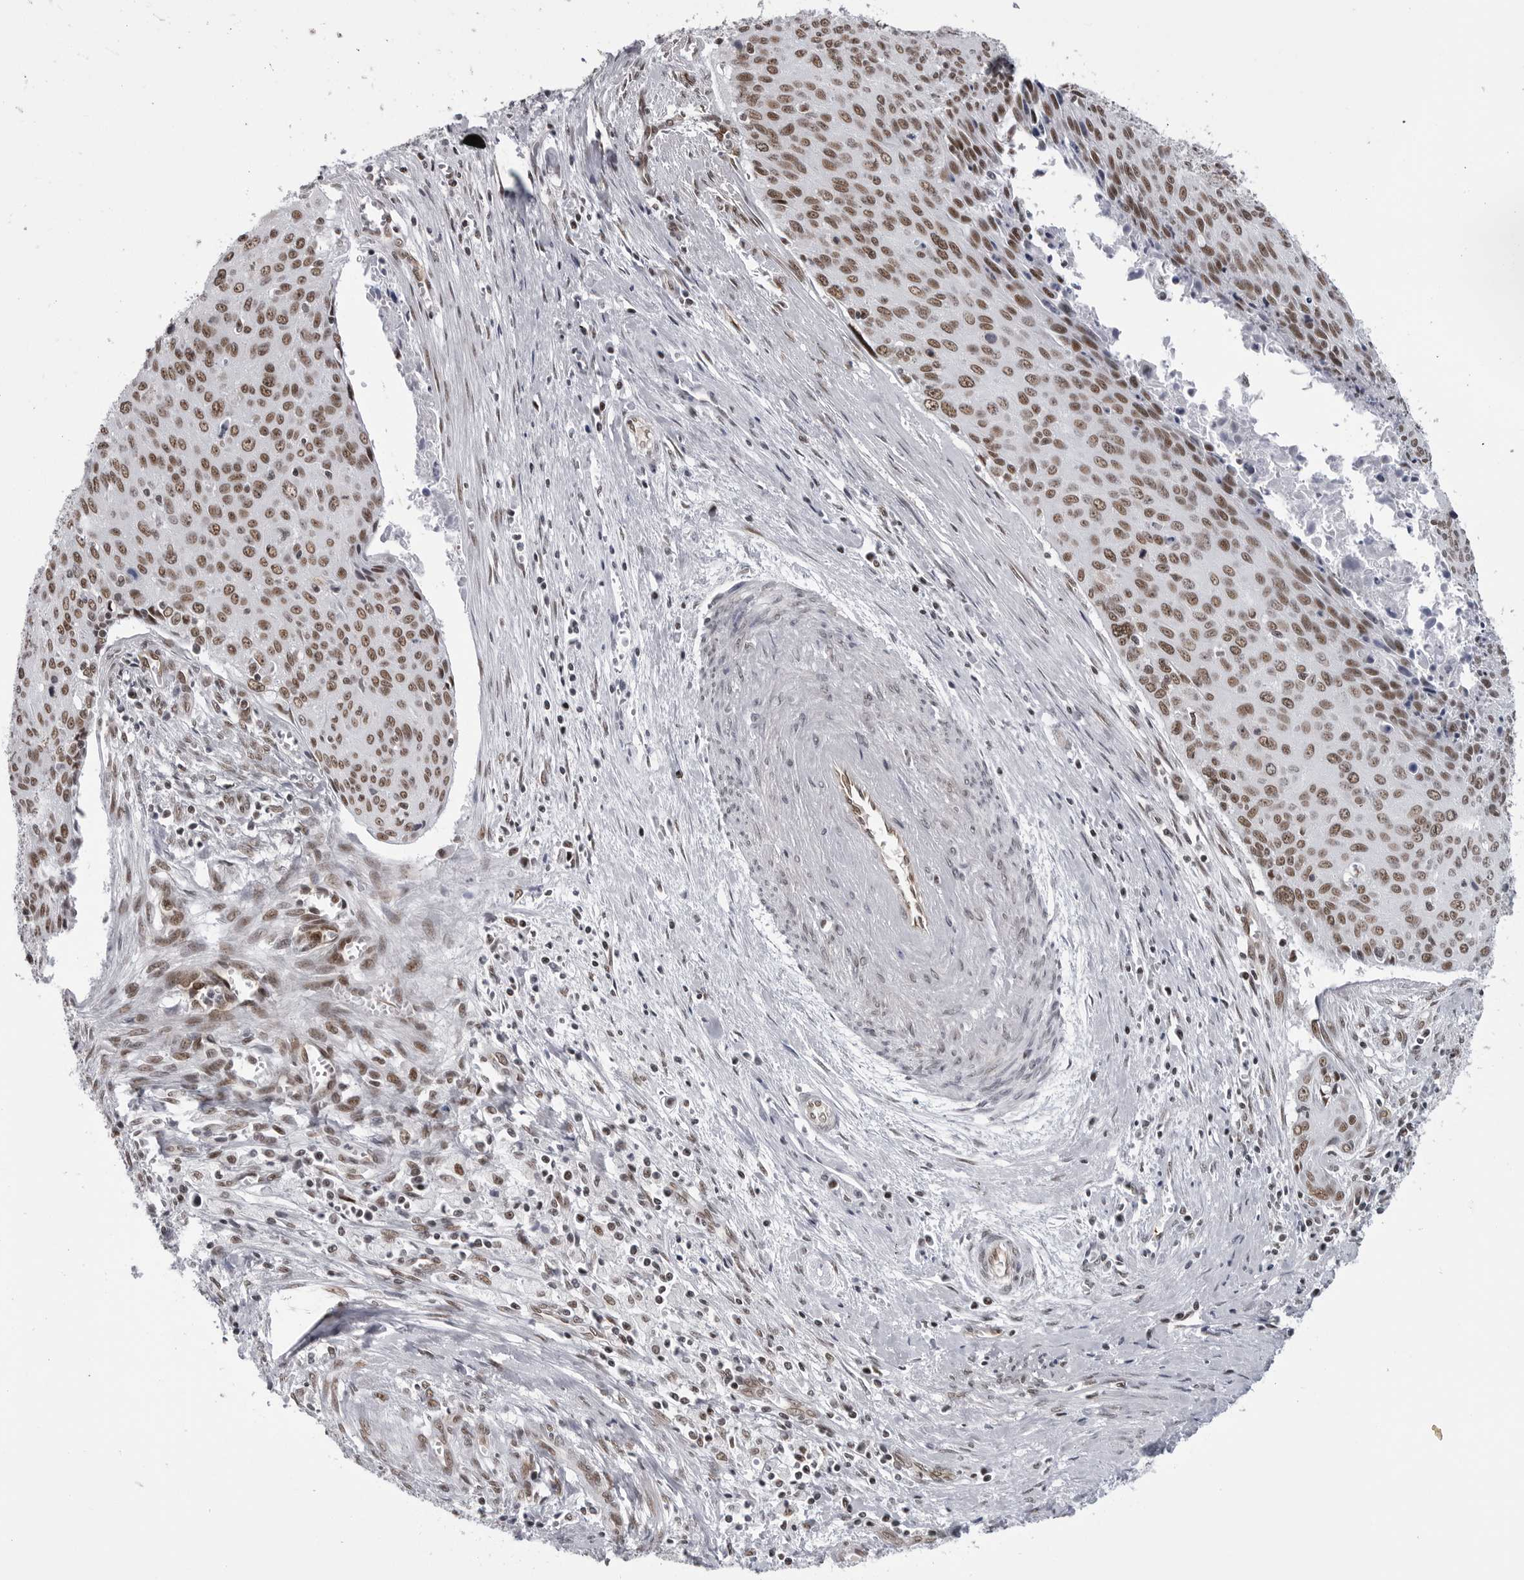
{"staining": {"intensity": "moderate", "quantity": ">75%", "location": "nuclear"}, "tissue": "cervical cancer", "cell_type": "Tumor cells", "image_type": "cancer", "snomed": [{"axis": "morphology", "description": "Squamous cell carcinoma, NOS"}, {"axis": "topography", "description": "Cervix"}], "caption": "Squamous cell carcinoma (cervical) stained for a protein (brown) reveals moderate nuclear positive positivity in approximately >75% of tumor cells.", "gene": "RNF26", "patient": {"sex": "female", "age": 55}}